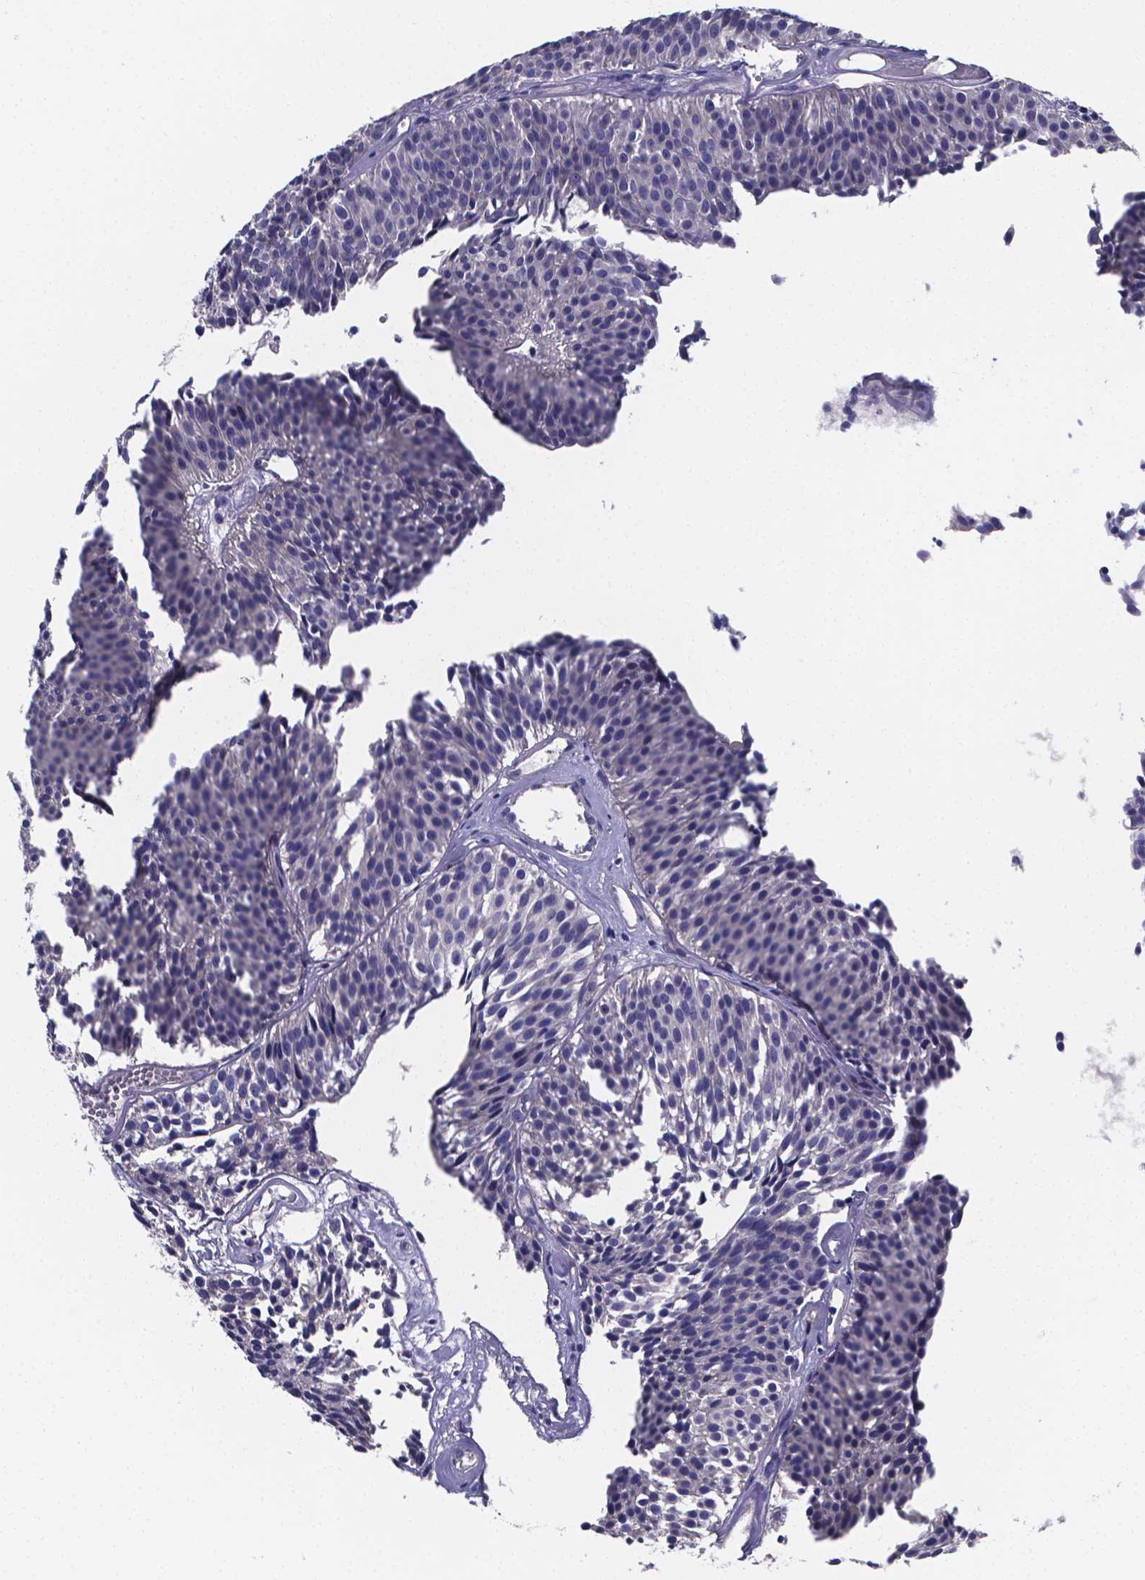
{"staining": {"intensity": "negative", "quantity": "none", "location": "none"}, "tissue": "urothelial cancer", "cell_type": "Tumor cells", "image_type": "cancer", "snomed": [{"axis": "morphology", "description": "Urothelial carcinoma, Low grade"}, {"axis": "topography", "description": "Urinary bladder"}], "caption": "There is no significant positivity in tumor cells of urothelial cancer. (Stains: DAB (3,3'-diaminobenzidine) immunohistochemistry (IHC) with hematoxylin counter stain, Microscopy: brightfield microscopy at high magnification).", "gene": "SFRP4", "patient": {"sex": "male", "age": 63}}